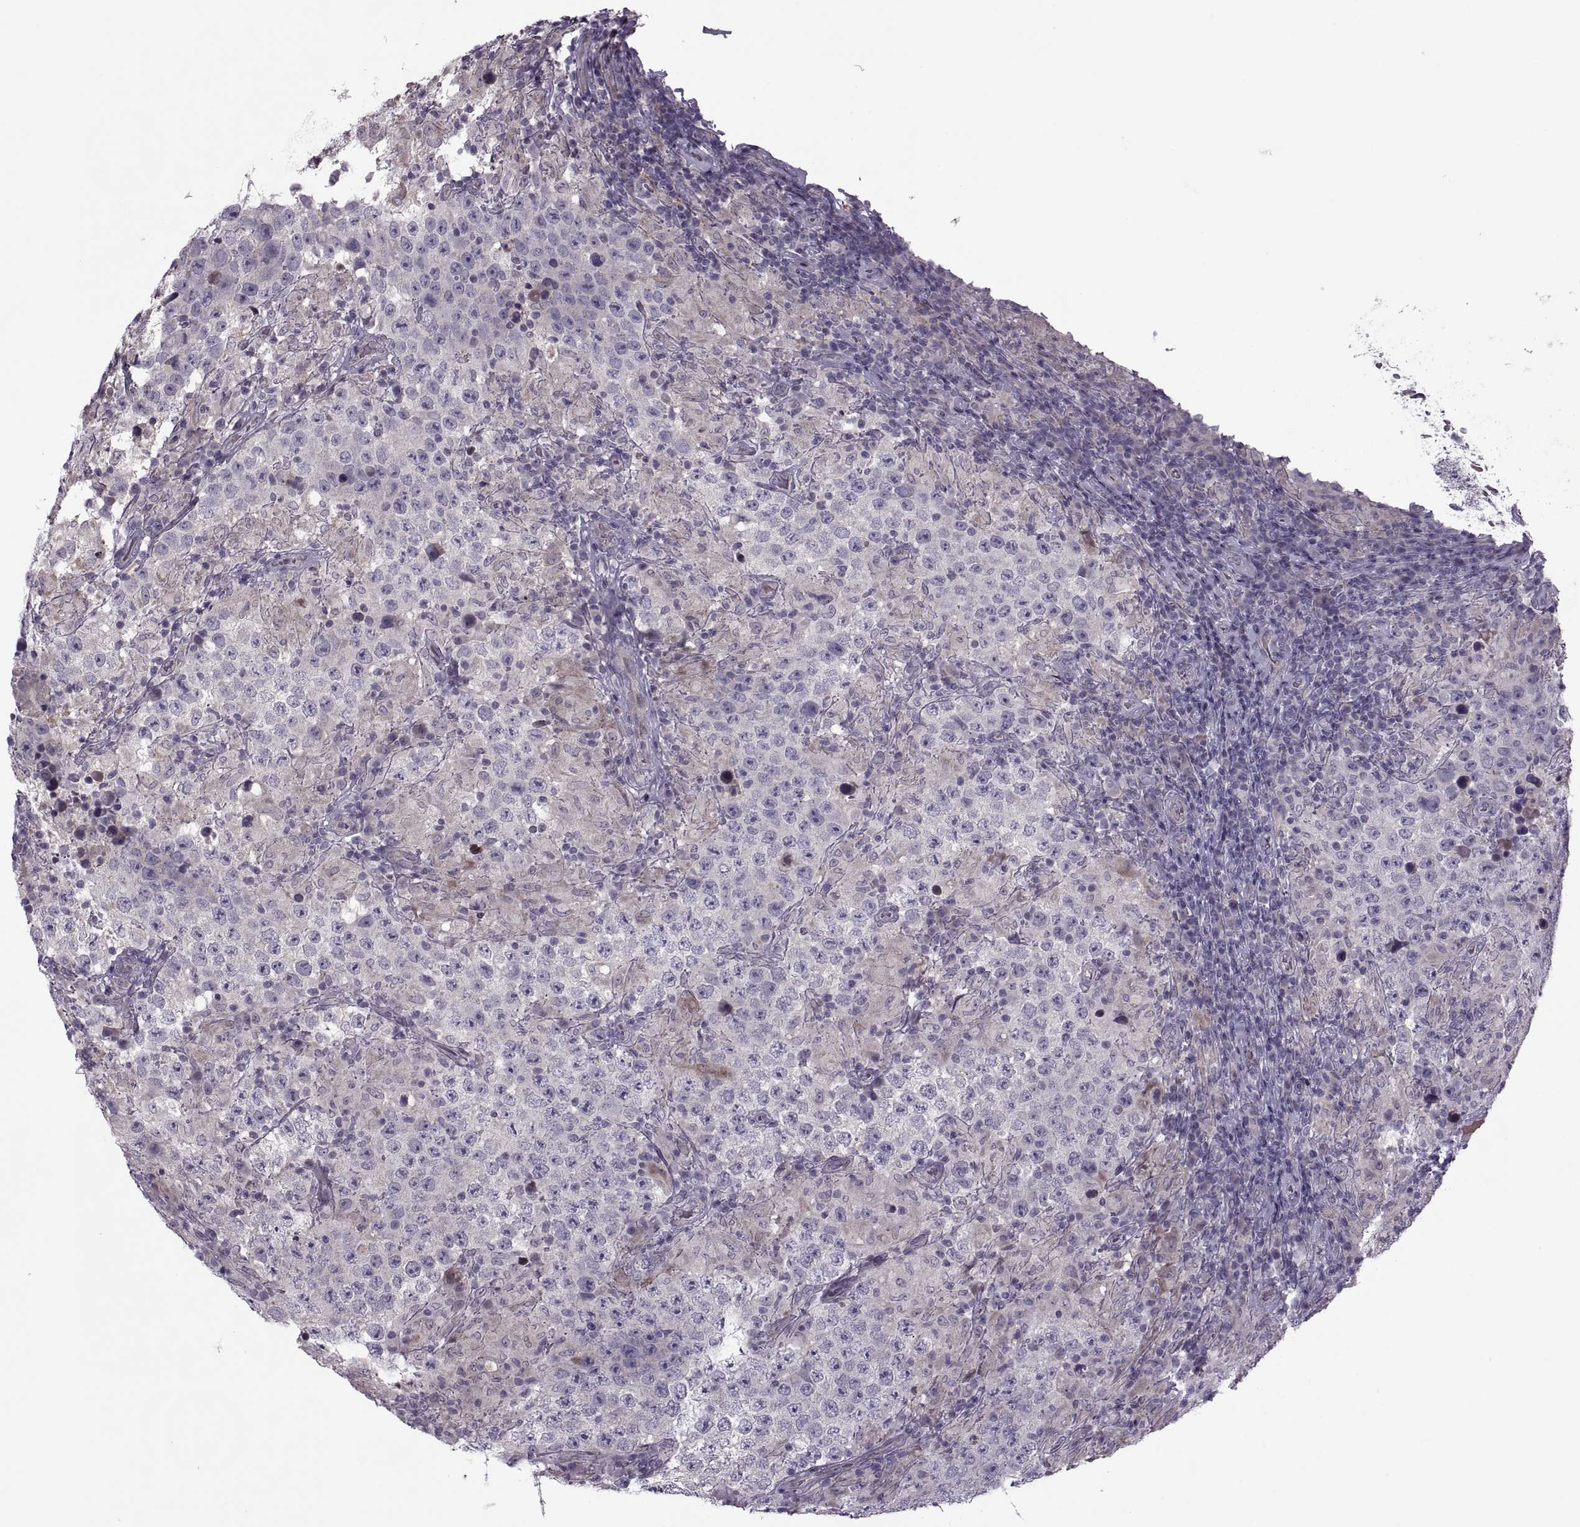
{"staining": {"intensity": "negative", "quantity": "none", "location": "none"}, "tissue": "testis cancer", "cell_type": "Tumor cells", "image_type": "cancer", "snomed": [{"axis": "morphology", "description": "Seminoma, NOS"}, {"axis": "morphology", "description": "Carcinoma, Embryonal, NOS"}, {"axis": "topography", "description": "Testis"}], "caption": "This is a photomicrograph of IHC staining of testis embryonal carcinoma, which shows no expression in tumor cells.", "gene": "ODF3", "patient": {"sex": "male", "age": 41}}